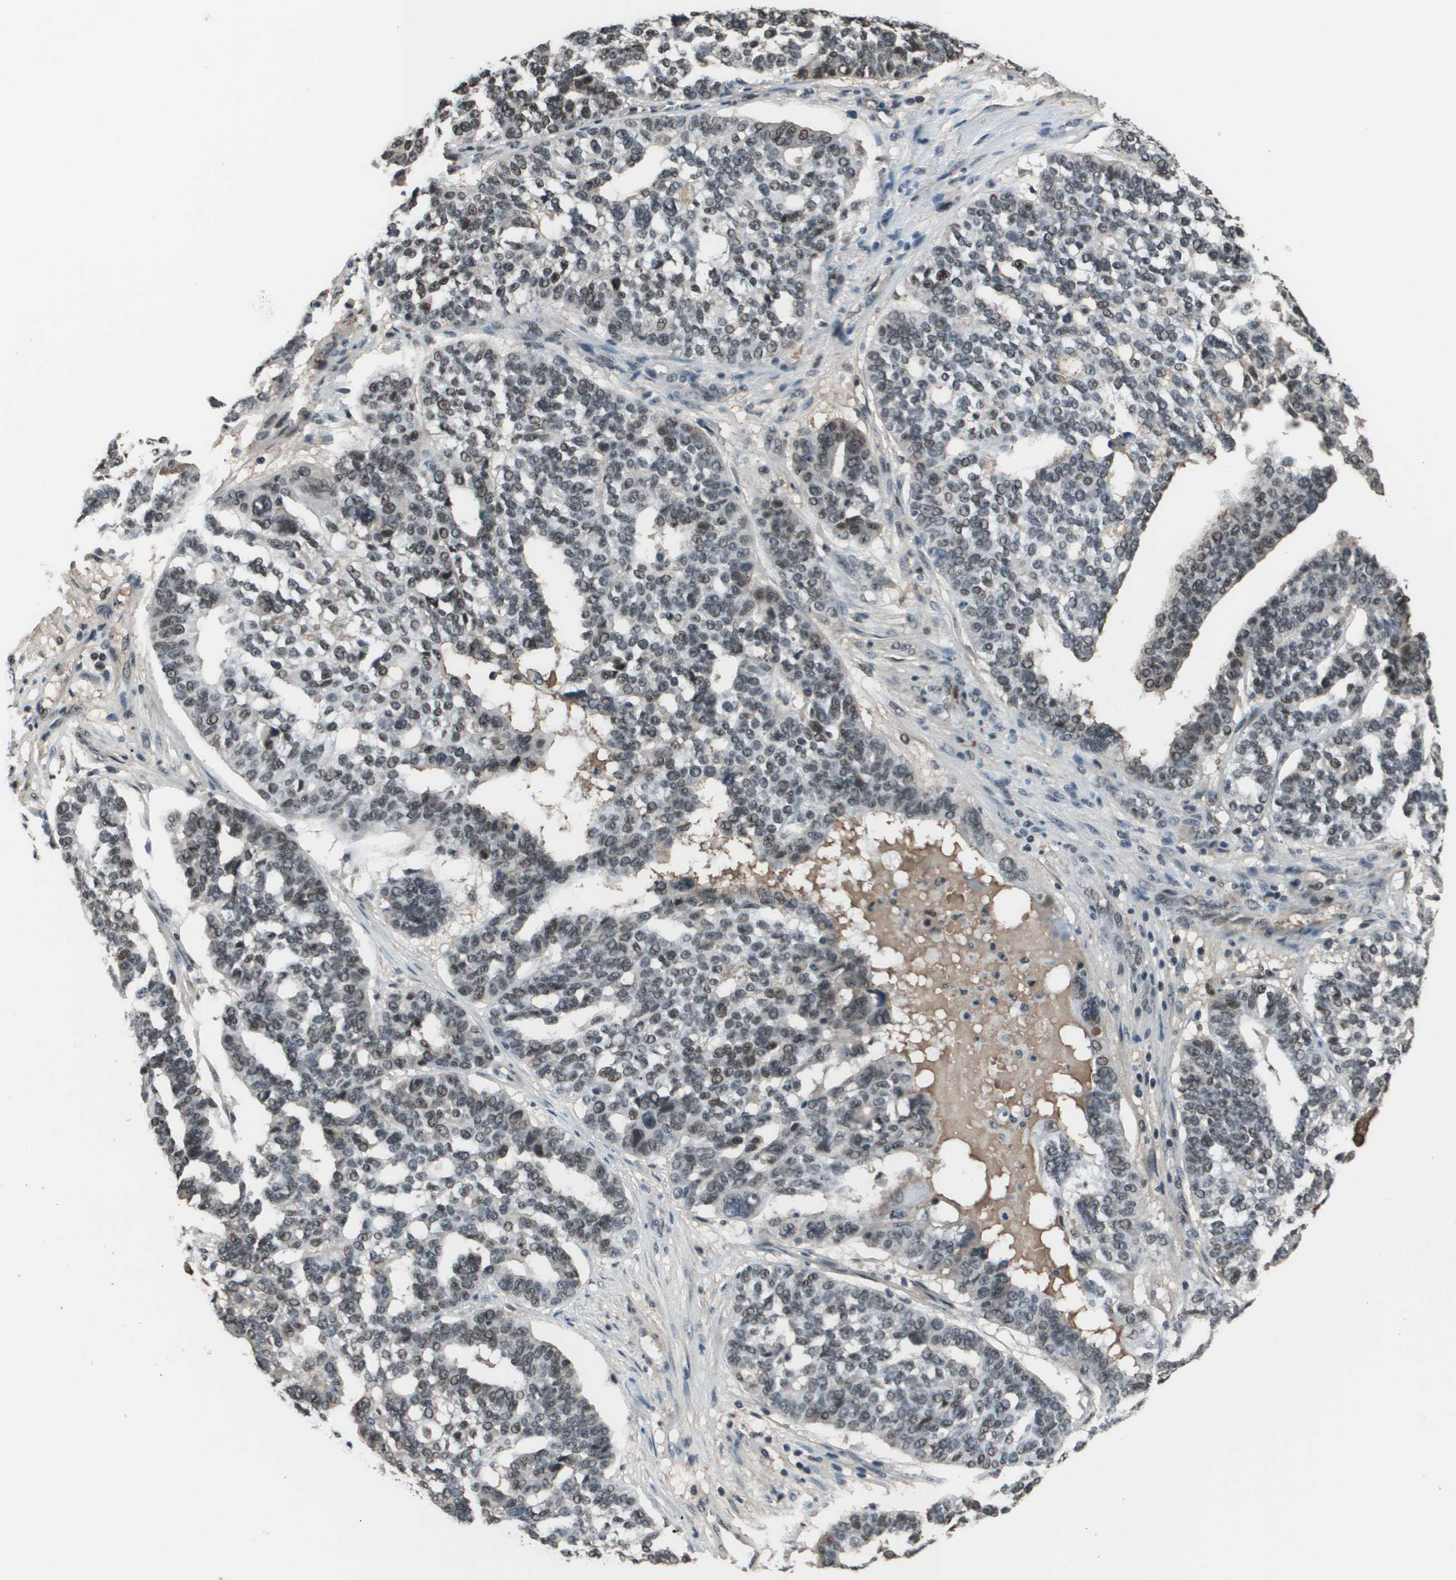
{"staining": {"intensity": "moderate", "quantity": "25%-75%", "location": "cytoplasmic/membranous,nuclear"}, "tissue": "ovarian cancer", "cell_type": "Tumor cells", "image_type": "cancer", "snomed": [{"axis": "morphology", "description": "Carcinoma, endometroid"}, {"axis": "topography", "description": "Ovary"}], "caption": "Protein staining reveals moderate cytoplasmic/membranous and nuclear positivity in approximately 25%-75% of tumor cells in endometroid carcinoma (ovarian).", "gene": "THRAP3", "patient": {"sex": "female", "age": 62}}